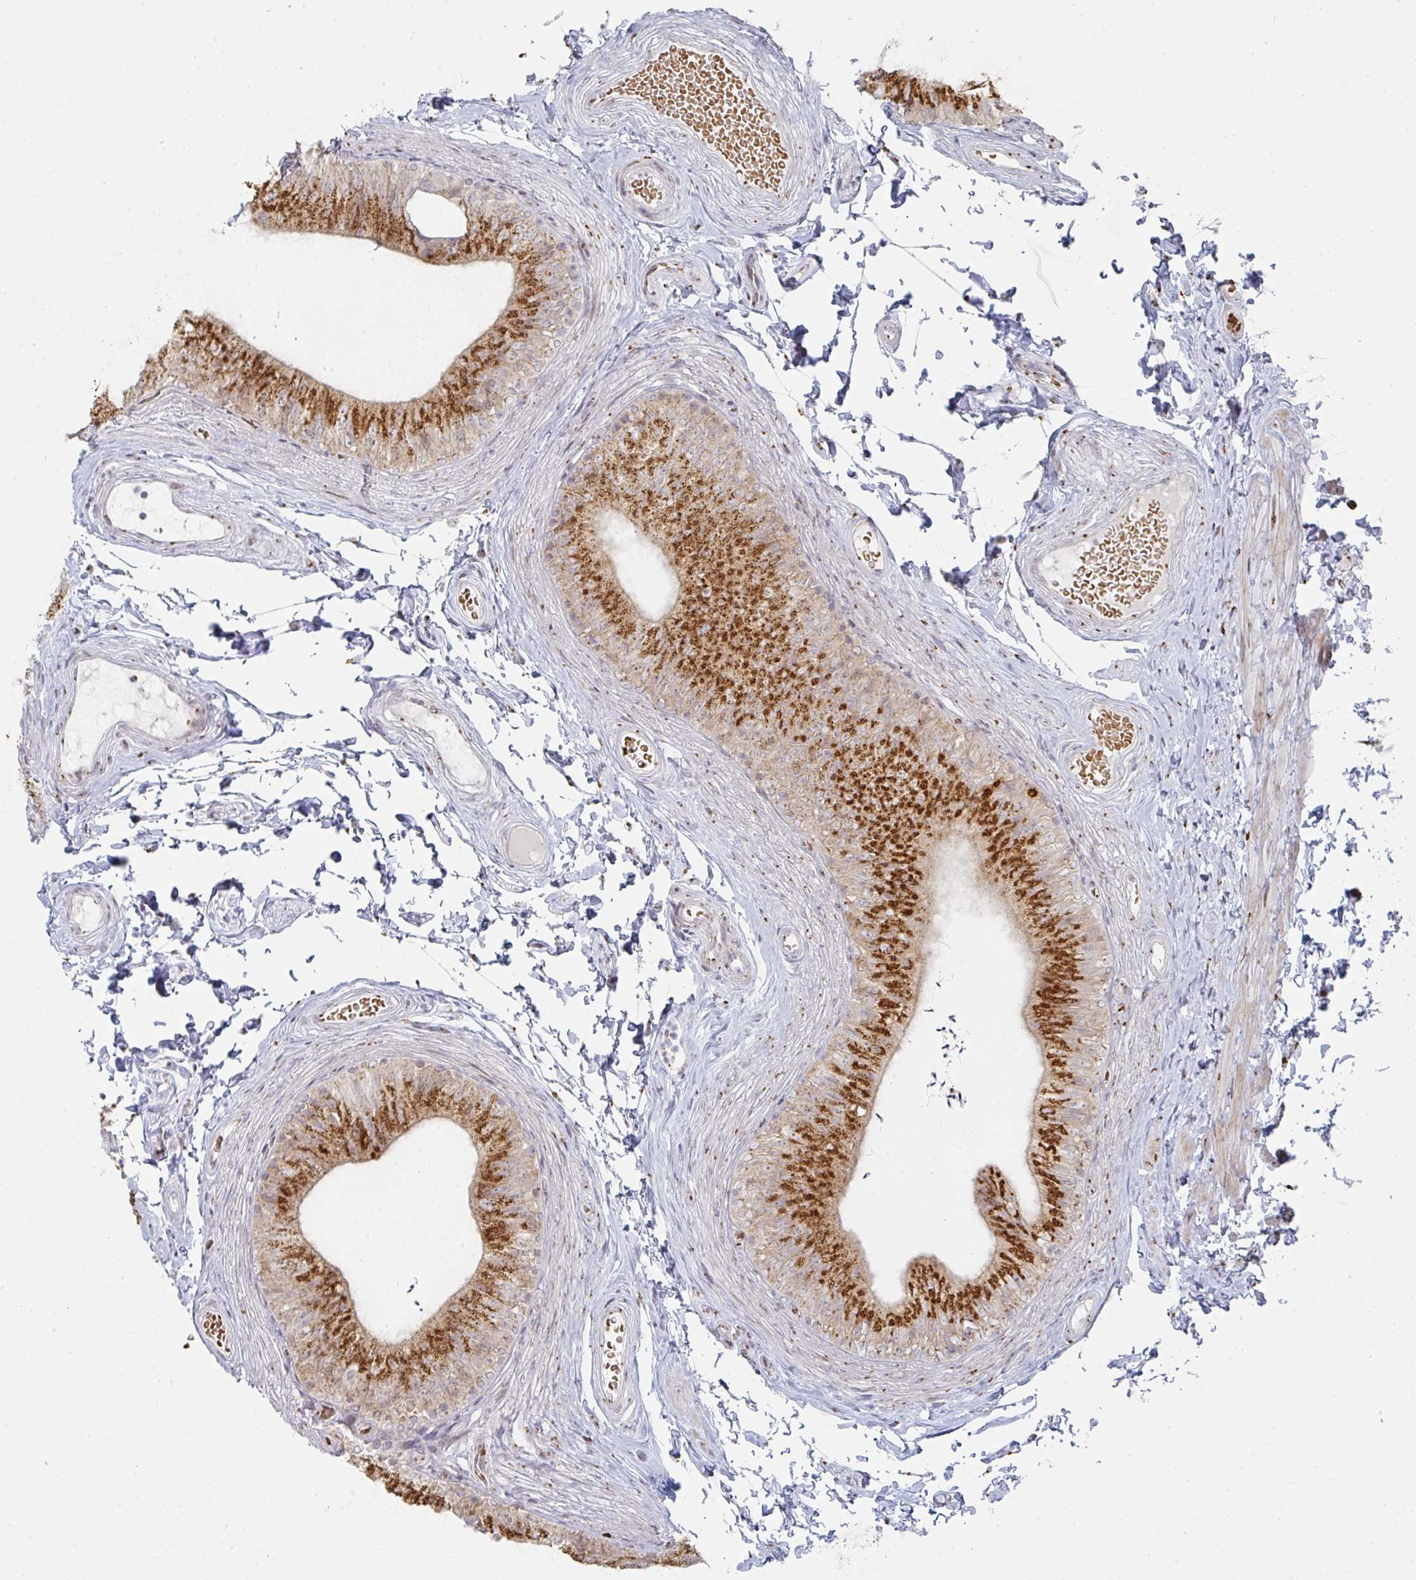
{"staining": {"intensity": "strong", "quantity": ">75%", "location": "cytoplasmic/membranous"}, "tissue": "epididymis", "cell_type": "Glandular cells", "image_type": "normal", "snomed": [{"axis": "morphology", "description": "Normal tissue, NOS"}, {"axis": "topography", "description": "Epididymis, spermatic cord, NOS"}, {"axis": "topography", "description": "Epididymis"}, {"axis": "topography", "description": "Peripheral nerve tissue"}], "caption": "Epididymis stained for a protein exhibits strong cytoplasmic/membranous positivity in glandular cells.", "gene": "ZNF526", "patient": {"sex": "male", "age": 29}}